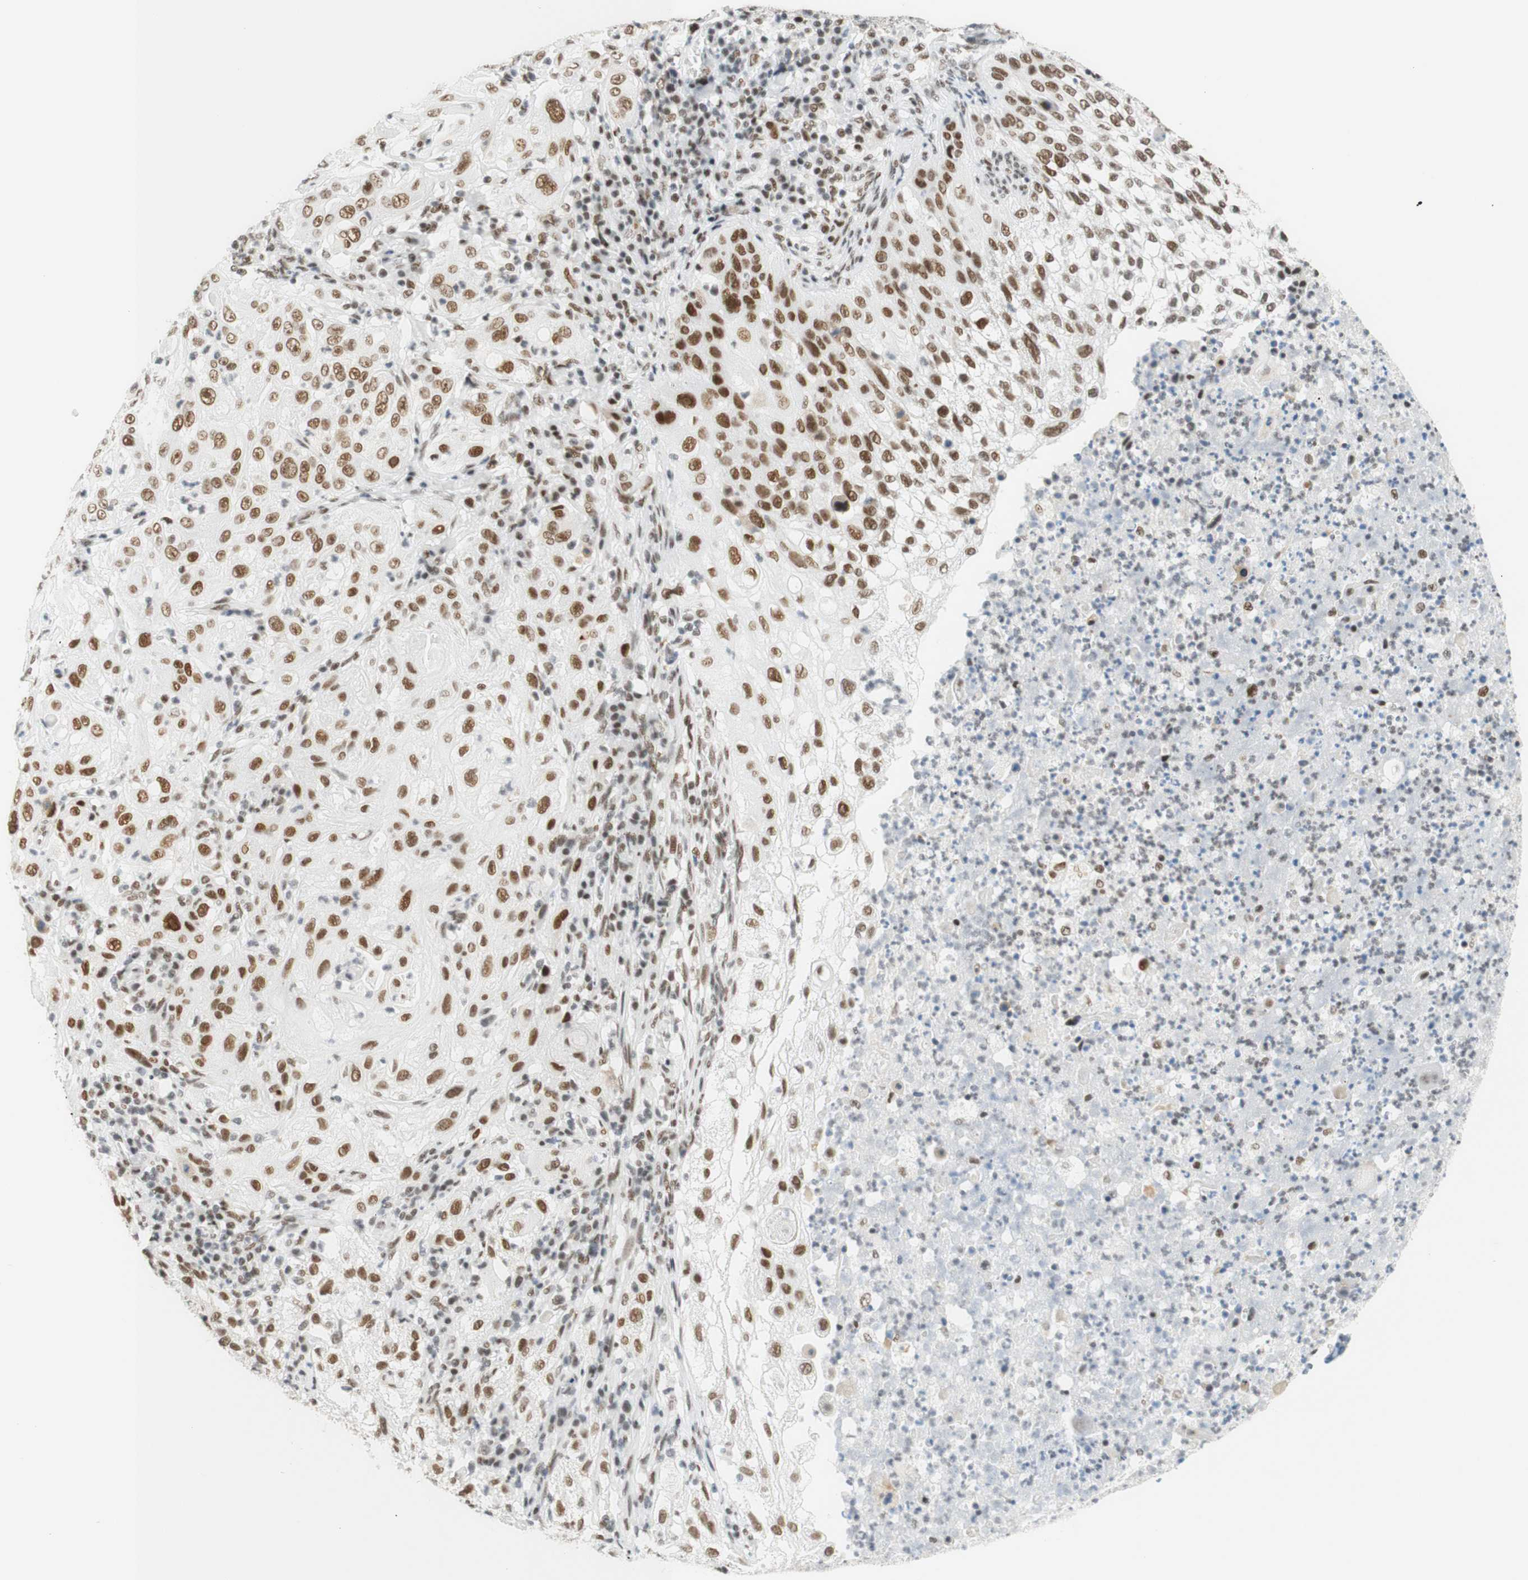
{"staining": {"intensity": "moderate", "quantity": "25%-75%", "location": "nuclear"}, "tissue": "lung cancer", "cell_type": "Tumor cells", "image_type": "cancer", "snomed": [{"axis": "morphology", "description": "Inflammation, NOS"}, {"axis": "morphology", "description": "Squamous cell carcinoma, NOS"}, {"axis": "topography", "description": "Lymph node"}, {"axis": "topography", "description": "Soft tissue"}, {"axis": "topography", "description": "Lung"}], "caption": "Tumor cells exhibit medium levels of moderate nuclear positivity in approximately 25%-75% of cells in human lung cancer.", "gene": "RNF20", "patient": {"sex": "male", "age": 66}}